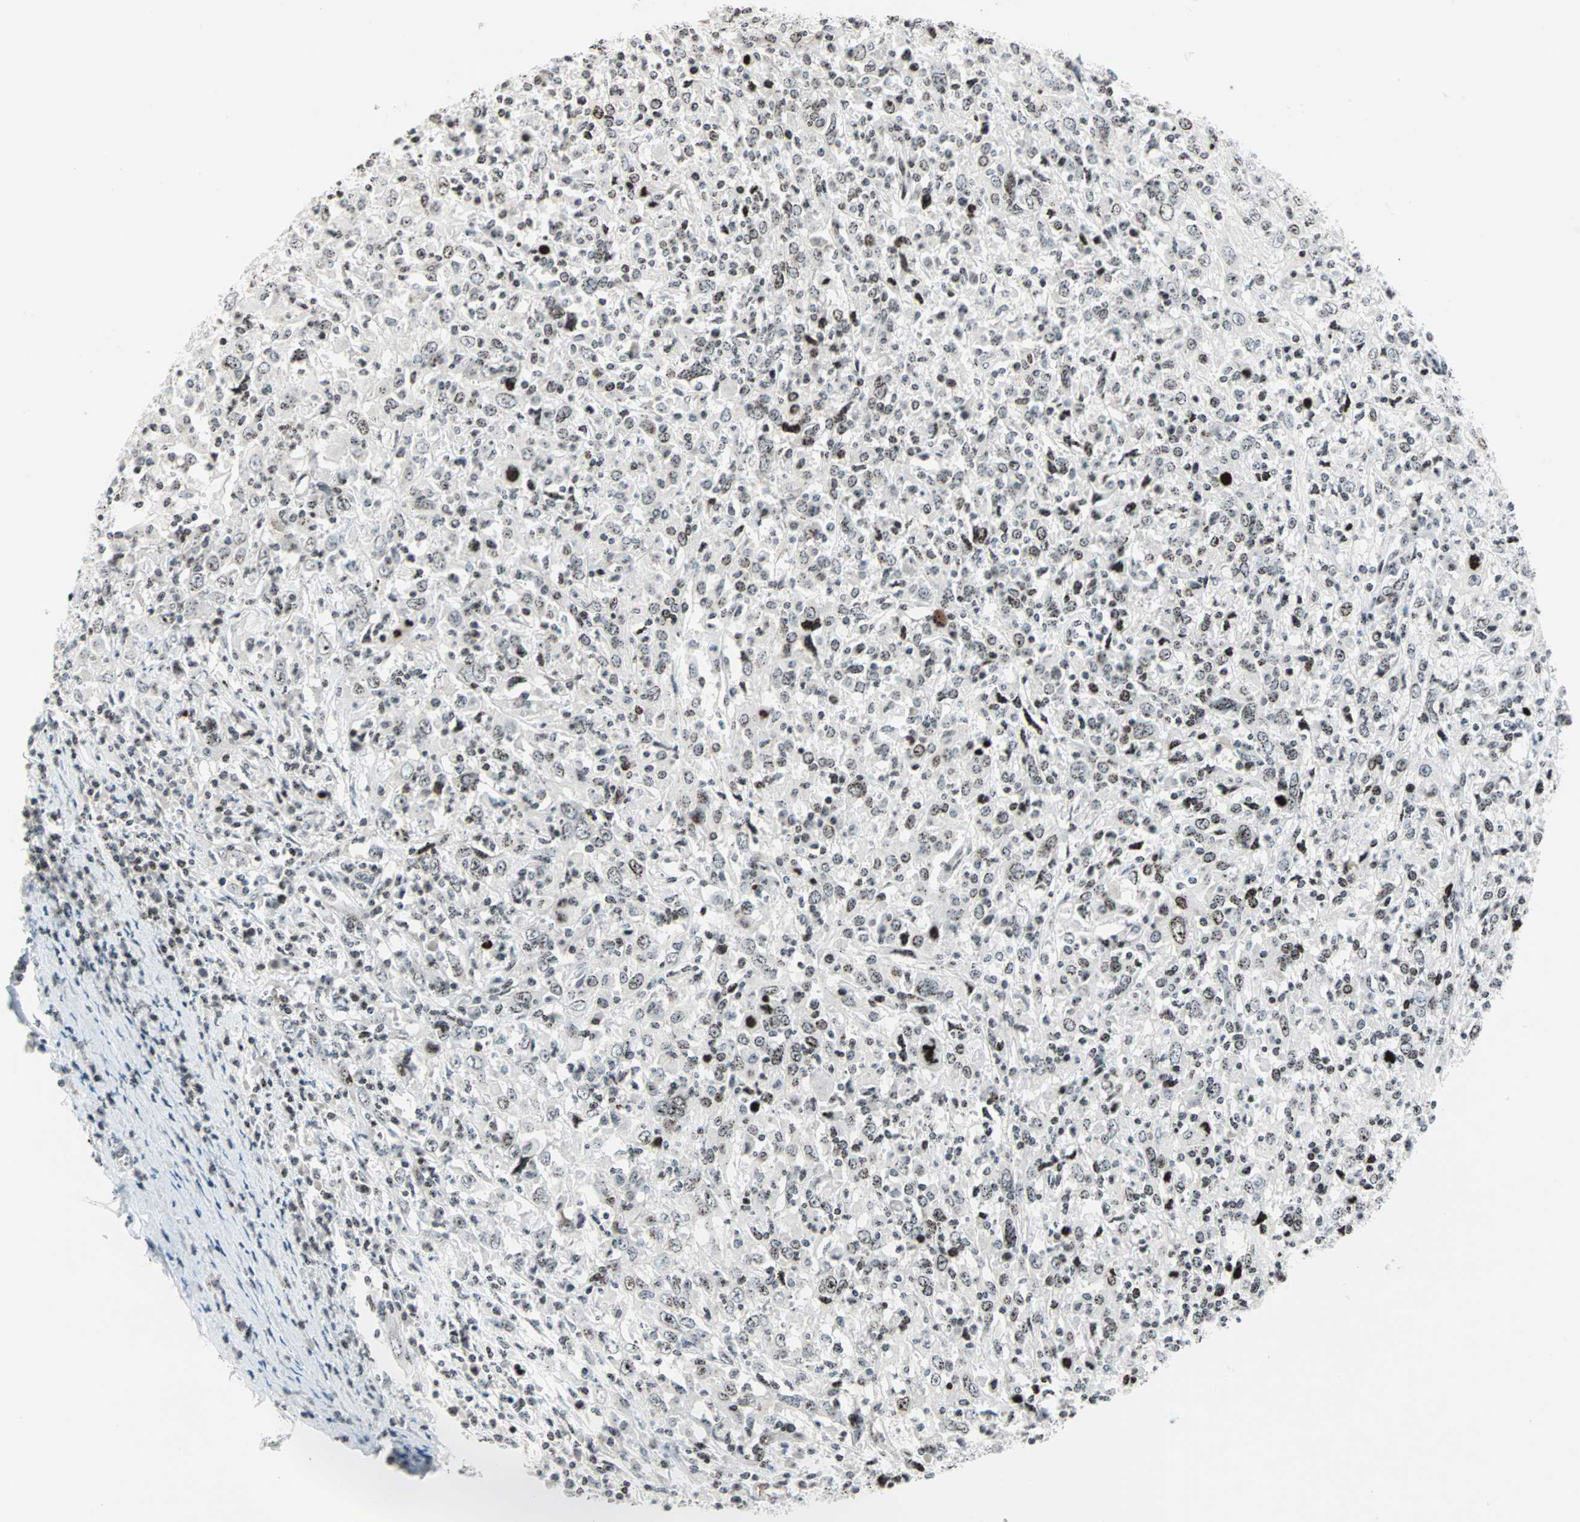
{"staining": {"intensity": "weak", "quantity": ">75%", "location": "nuclear"}, "tissue": "cervical cancer", "cell_type": "Tumor cells", "image_type": "cancer", "snomed": [{"axis": "morphology", "description": "Squamous cell carcinoma, NOS"}, {"axis": "topography", "description": "Cervix"}], "caption": "Immunohistochemistry (DAB (3,3'-diaminobenzidine)) staining of cervical cancer (squamous cell carcinoma) exhibits weak nuclear protein positivity in about >75% of tumor cells.", "gene": "CENPA", "patient": {"sex": "female", "age": 46}}